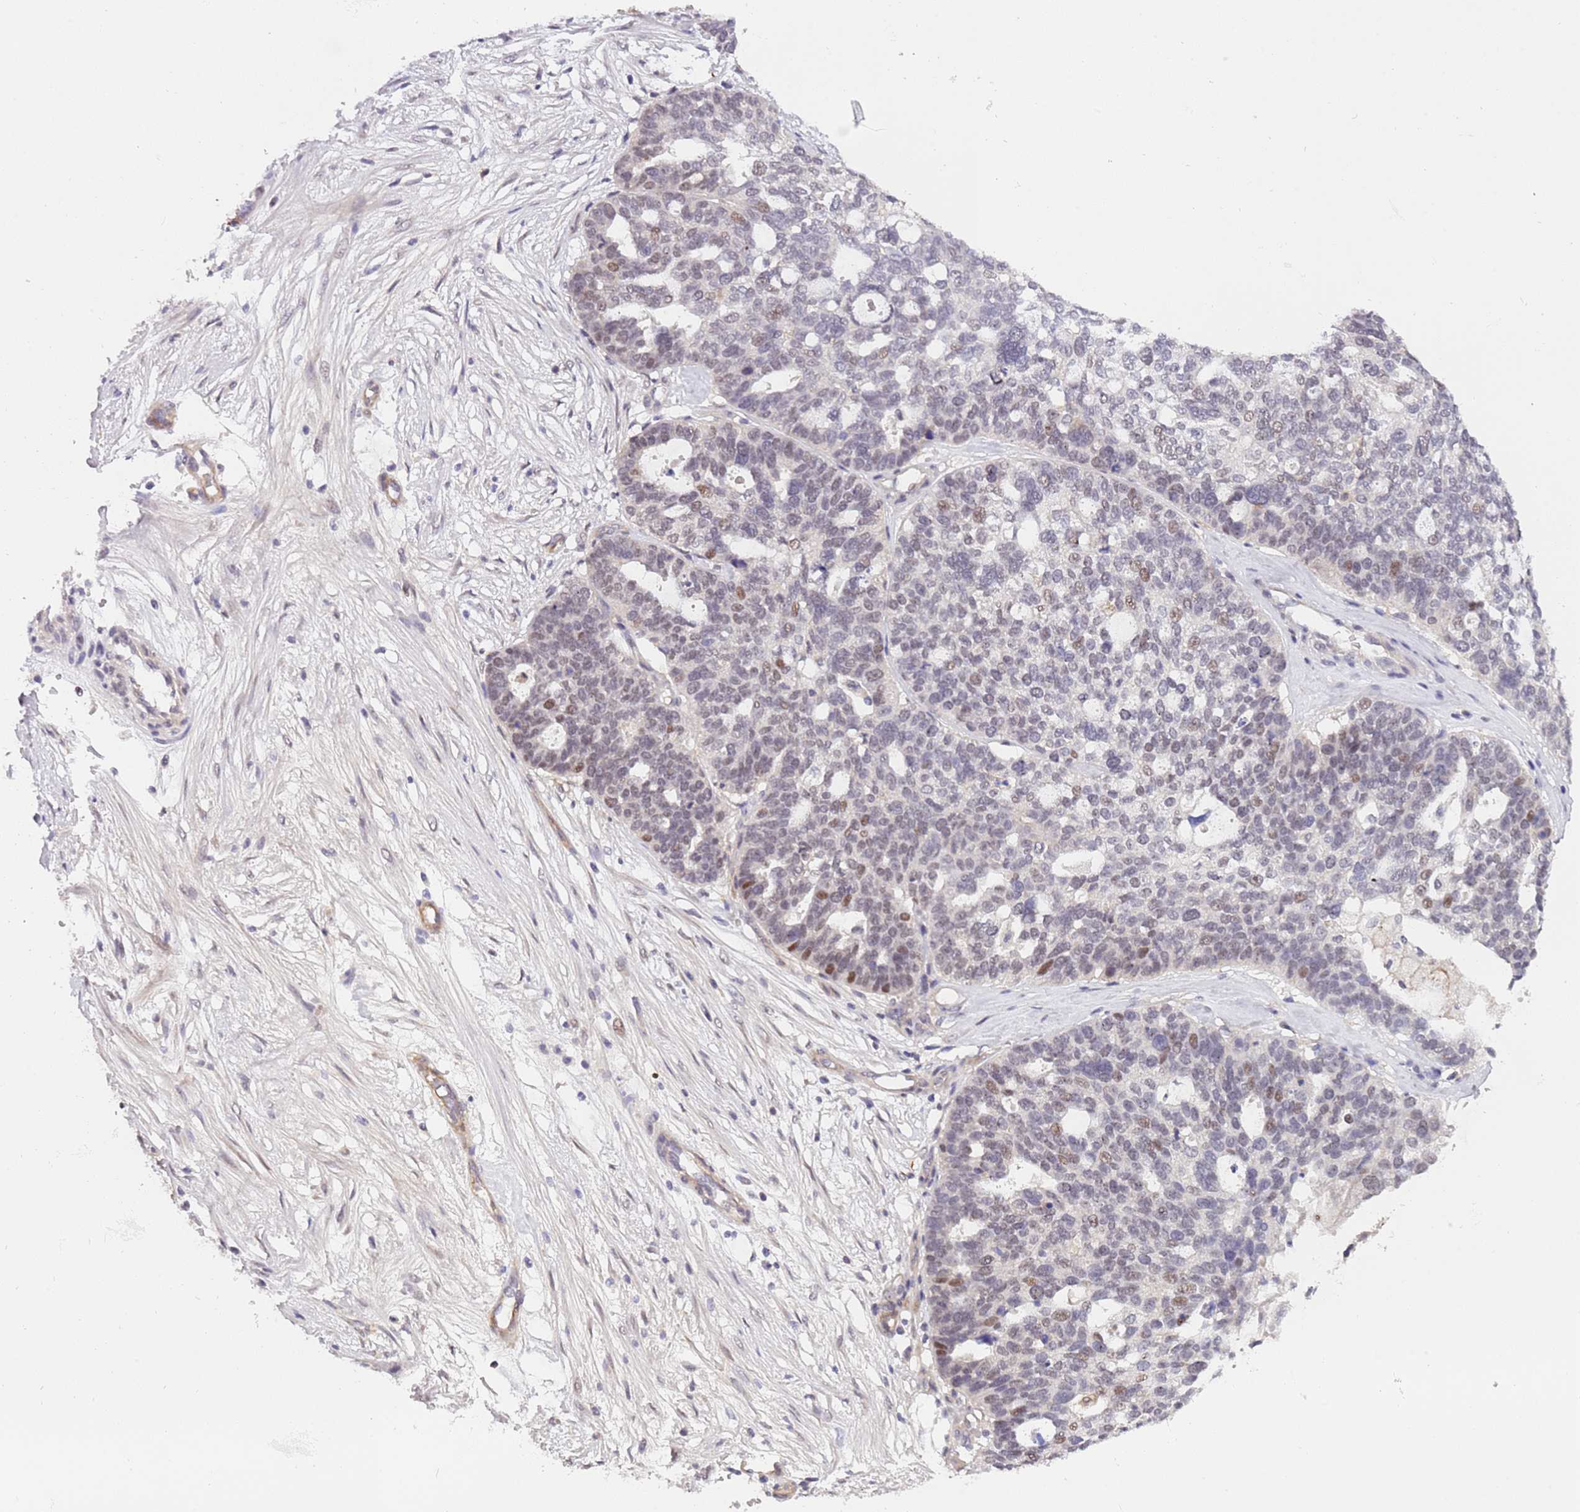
{"staining": {"intensity": "moderate", "quantity": "<25%", "location": "nuclear"}, "tissue": "ovarian cancer", "cell_type": "Tumor cells", "image_type": "cancer", "snomed": [{"axis": "morphology", "description": "Cystadenocarcinoma, serous, NOS"}, {"axis": "topography", "description": "Ovary"}], "caption": "Immunohistochemistry (IHC) (DAB (3,3'-diaminobenzidine)) staining of human ovarian cancer reveals moderate nuclear protein expression in about <25% of tumor cells.", "gene": "MAGEF1", "patient": {"sex": "female", "age": 59}}